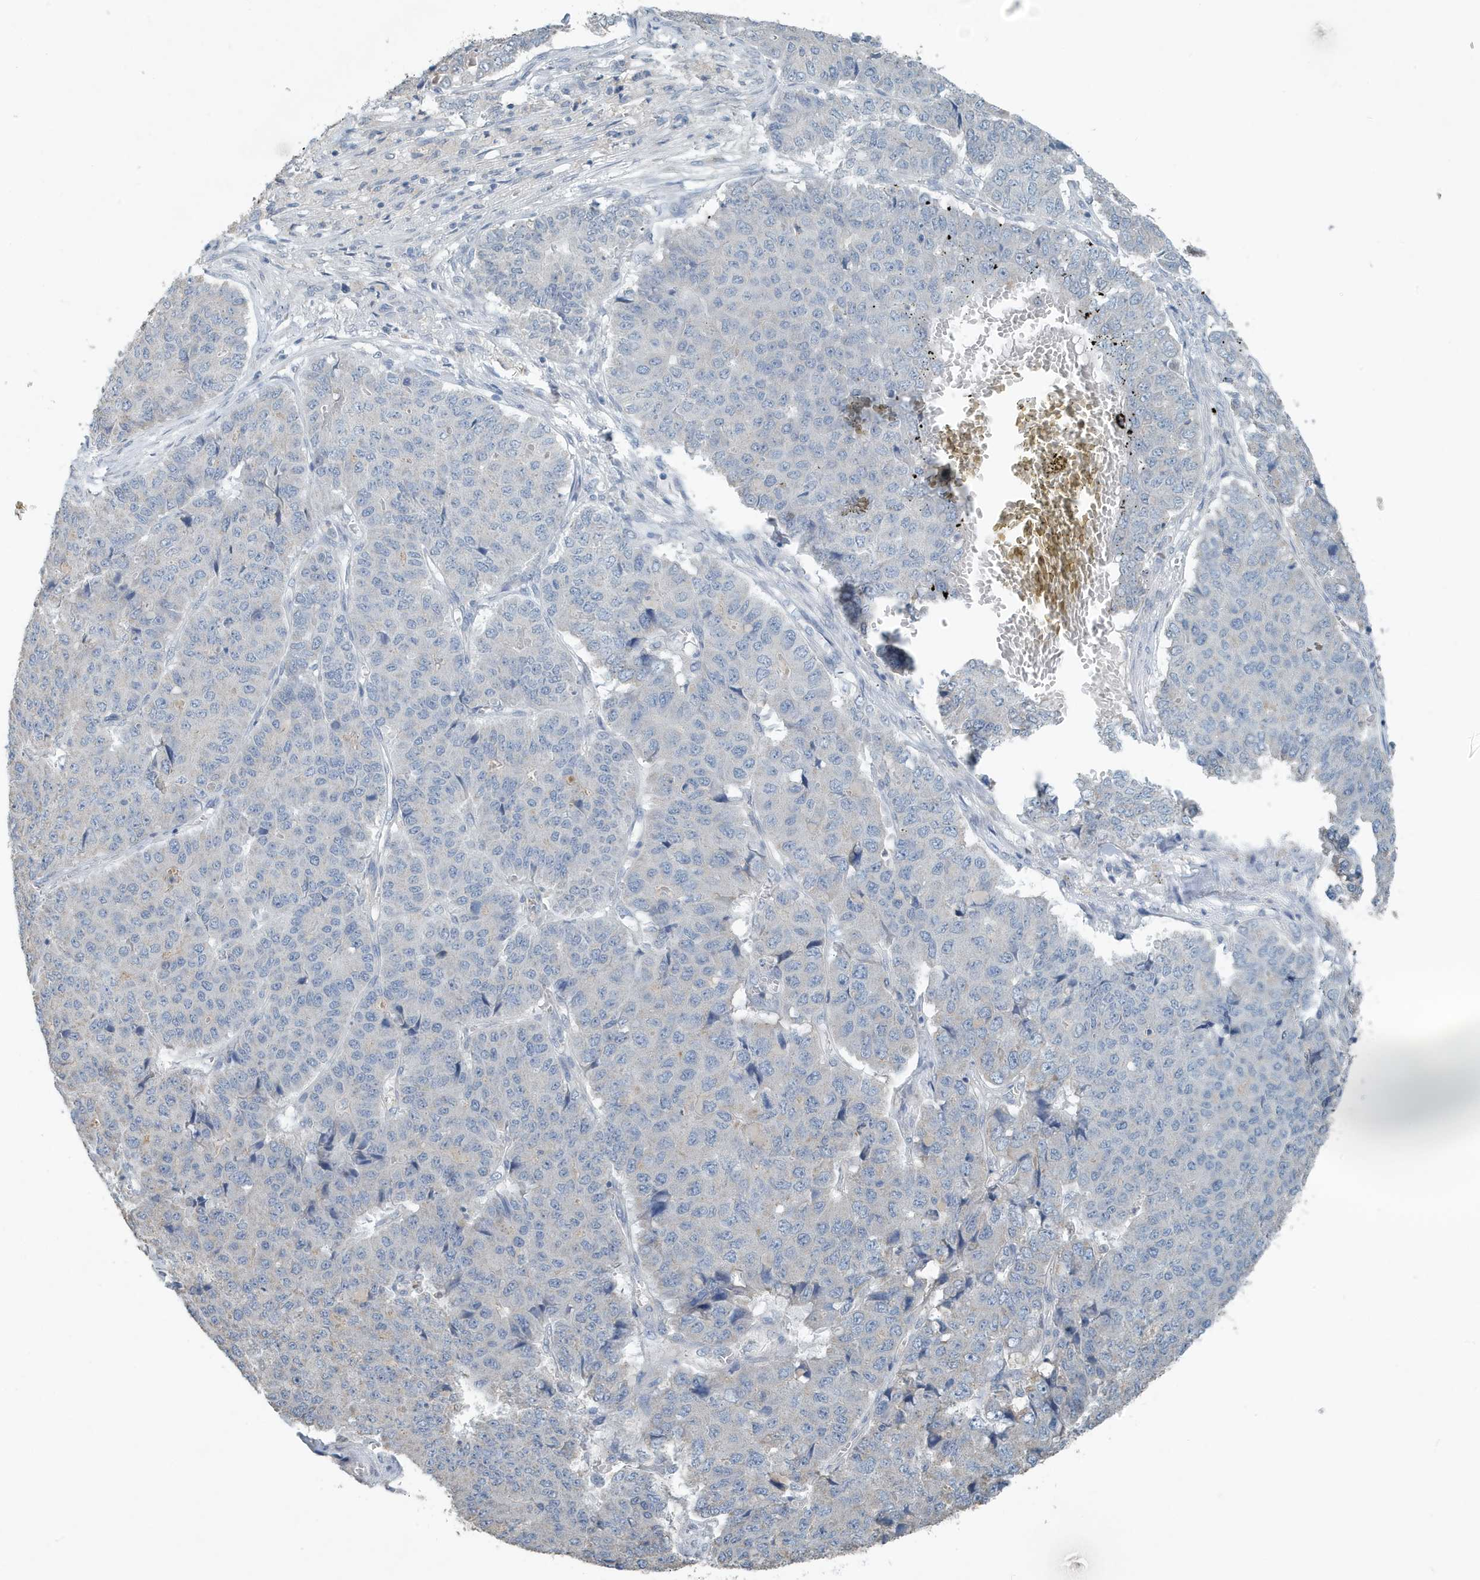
{"staining": {"intensity": "negative", "quantity": "none", "location": "none"}, "tissue": "pancreatic cancer", "cell_type": "Tumor cells", "image_type": "cancer", "snomed": [{"axis": "morphology", "description": "Adenocarcinoma, NOS"}, {"axis": "topography", "description": "Pancreas"}], "caption": "Photomicrograph shows no protein expression in tumor cells of pancreatic cancer tissue. (DAB (3,3'-diaminobenzidine) immunohistochemistry (IHC) visualized using brightfield microscopy, high magnification).", "gene": "UGT2B4", "patient": {"sex": "male", "age": 50}}